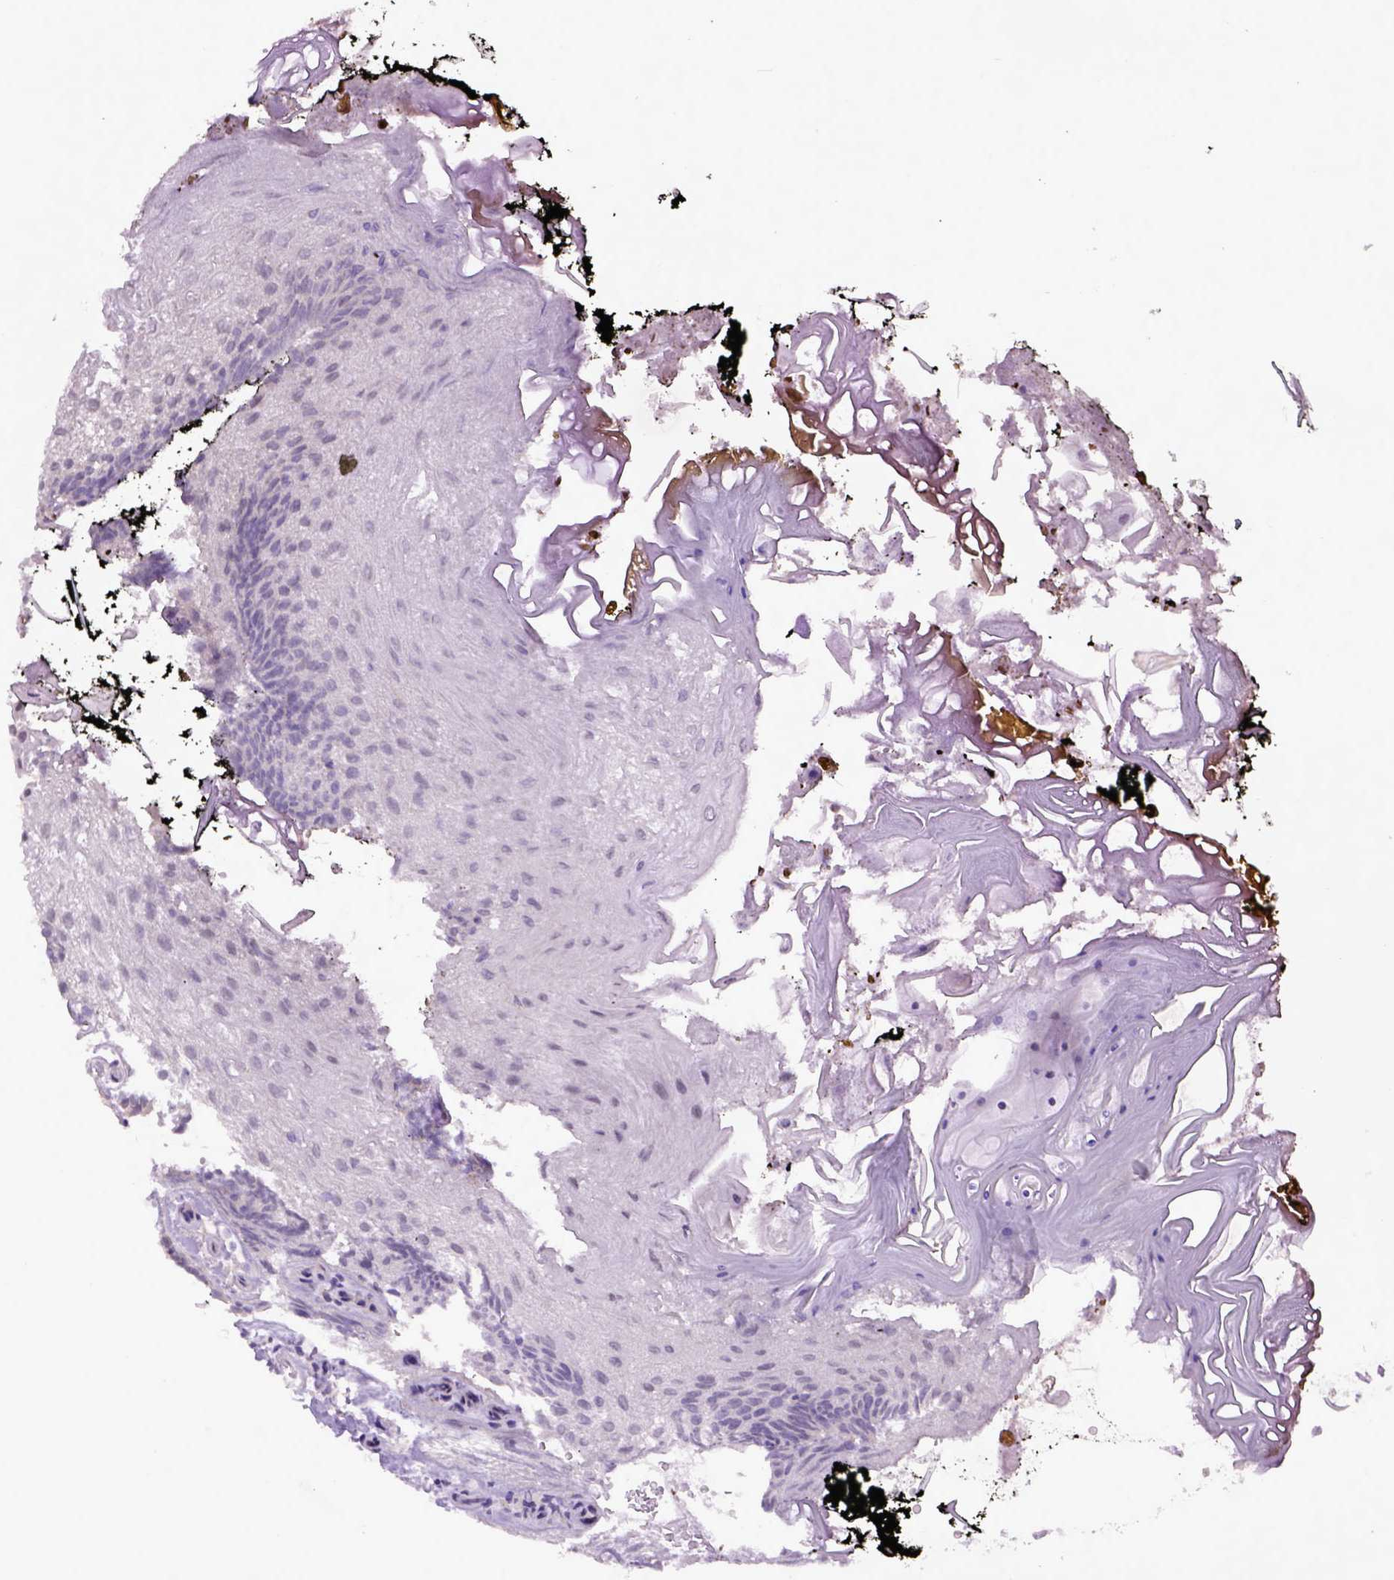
{"staining": {"intensity": "negative", "quantity": "none", "location": "none"}, "tissue": "oral mucosa", "cell_type": "Squamous epithelial cells", "image_type": "normal", "snomed": [{"axis": "morphology", "description": "Normal tissue, NOS"}, {"axis": "morphology", "description": "Squamous cell carcinoma, NOS"}, {"axis": "topography", "description": "Oral tissue"}, {"axis": "topography", "description": "Head-Neck"}], "caption": "DAB (3,3'-diaminobenzidine) immunohistochemical staining of benign human oral mucosa reveals no significant positivity in squamous epithelial cells. (Stains: DAB (3,3'-diaminobenzidine) immunohistochemistry (IHC) with hematoxylin counter stain, Microscopy: brightfield microscopy at high magnification).", "gene": "RAB43", "patient": {"sex": "male", "age": 69}}